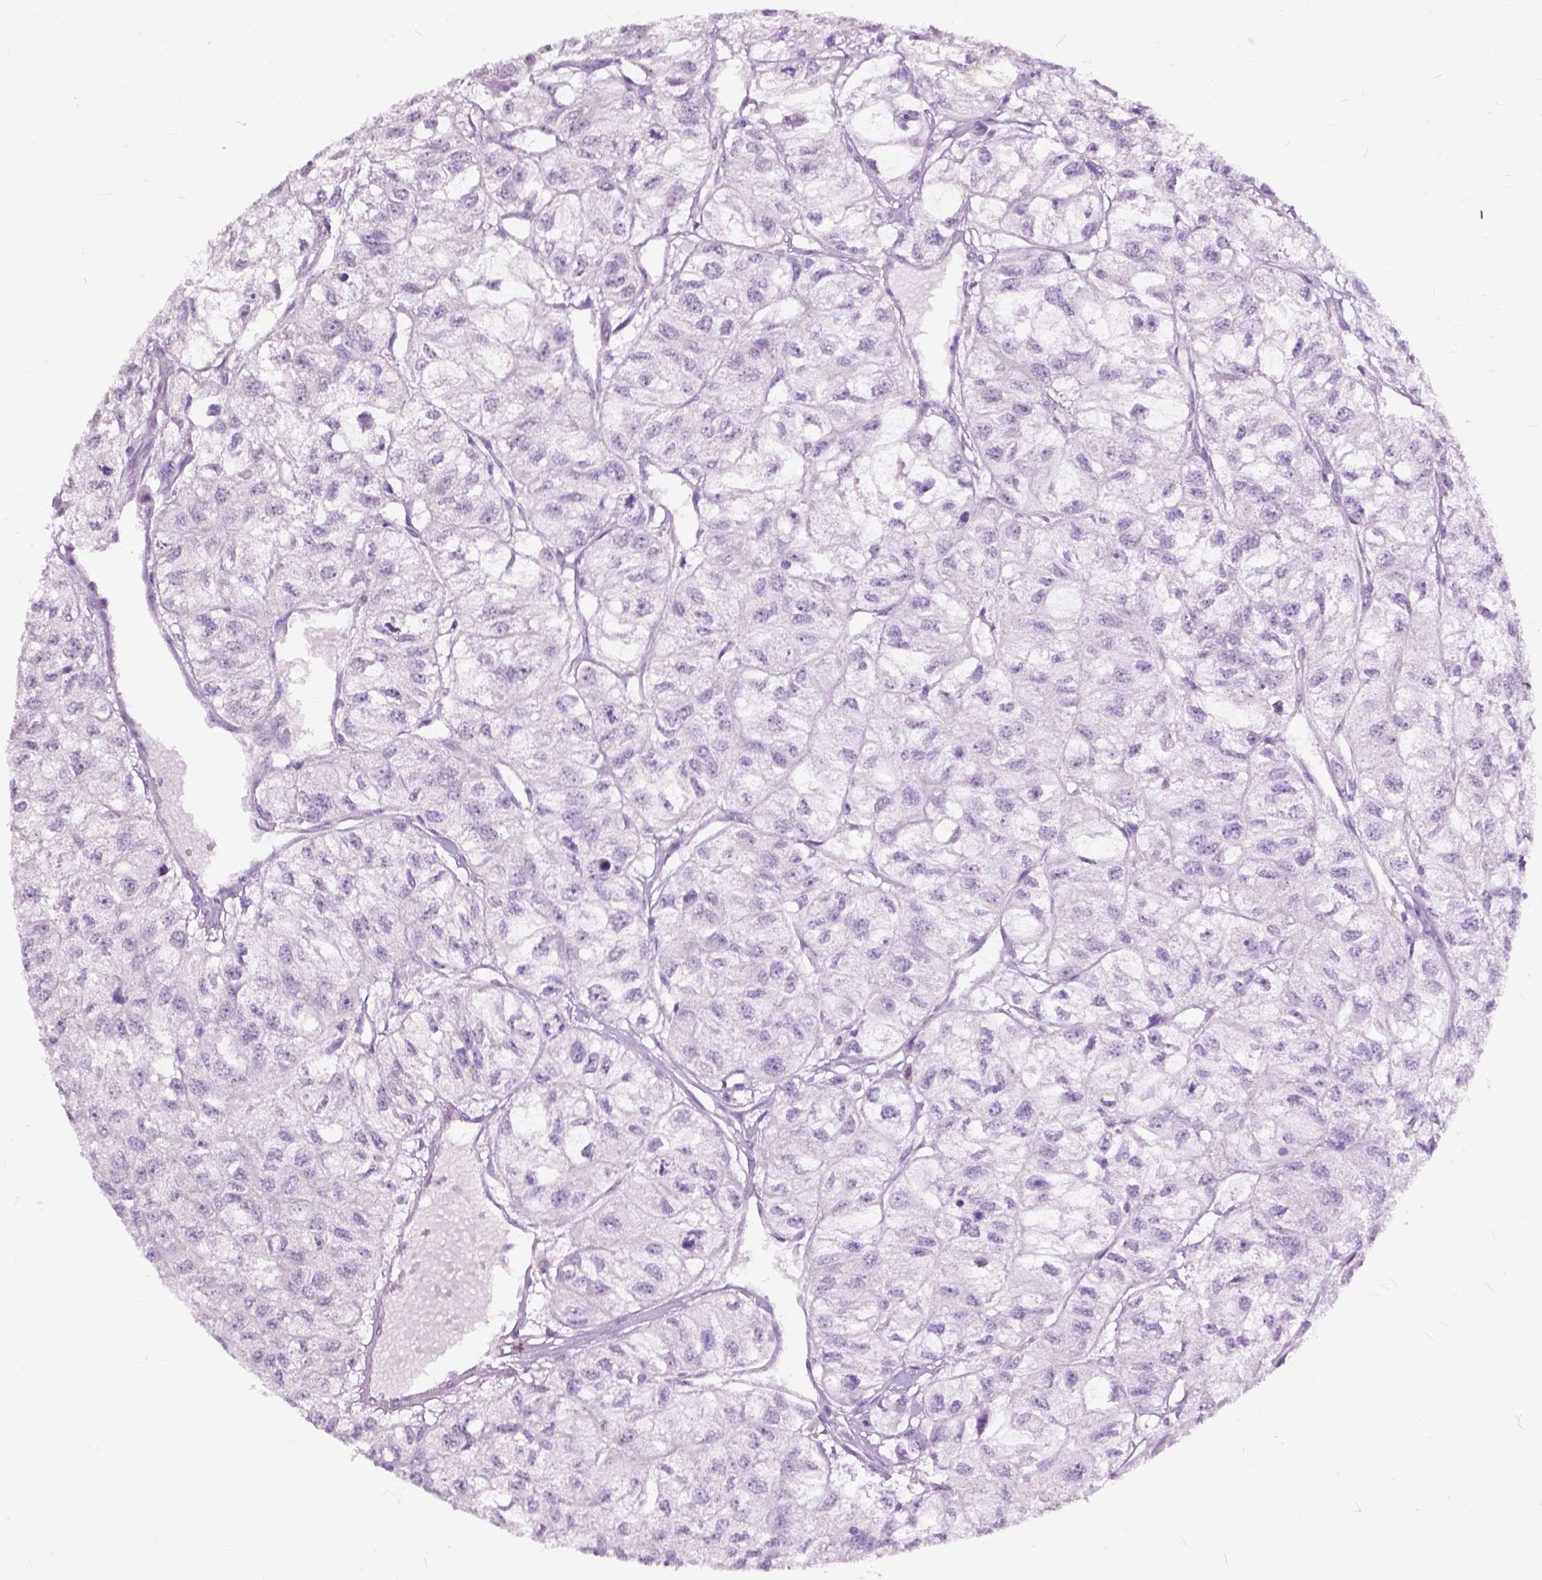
{"staining": {"intensity": "negative", "quantity": "none", "location": "none"}, "tissue": "renal cancer", "cell_type": "Tumor cells", "image_type": "cancer", "snomed": [{"axis": "morphology", "description": "Adenocarcinoma, NOS"}, {"axis": "topography", "description": "Kidney"}], "caption": "Immunohistochemistry (IHC) image of neoplastic tissue: renal adenocarcinoma stained with DAB exhibits no significant protein expression in tumor cells.", "gene": "GPR37L1", "patient": {"sex": "male", "age": 56}}